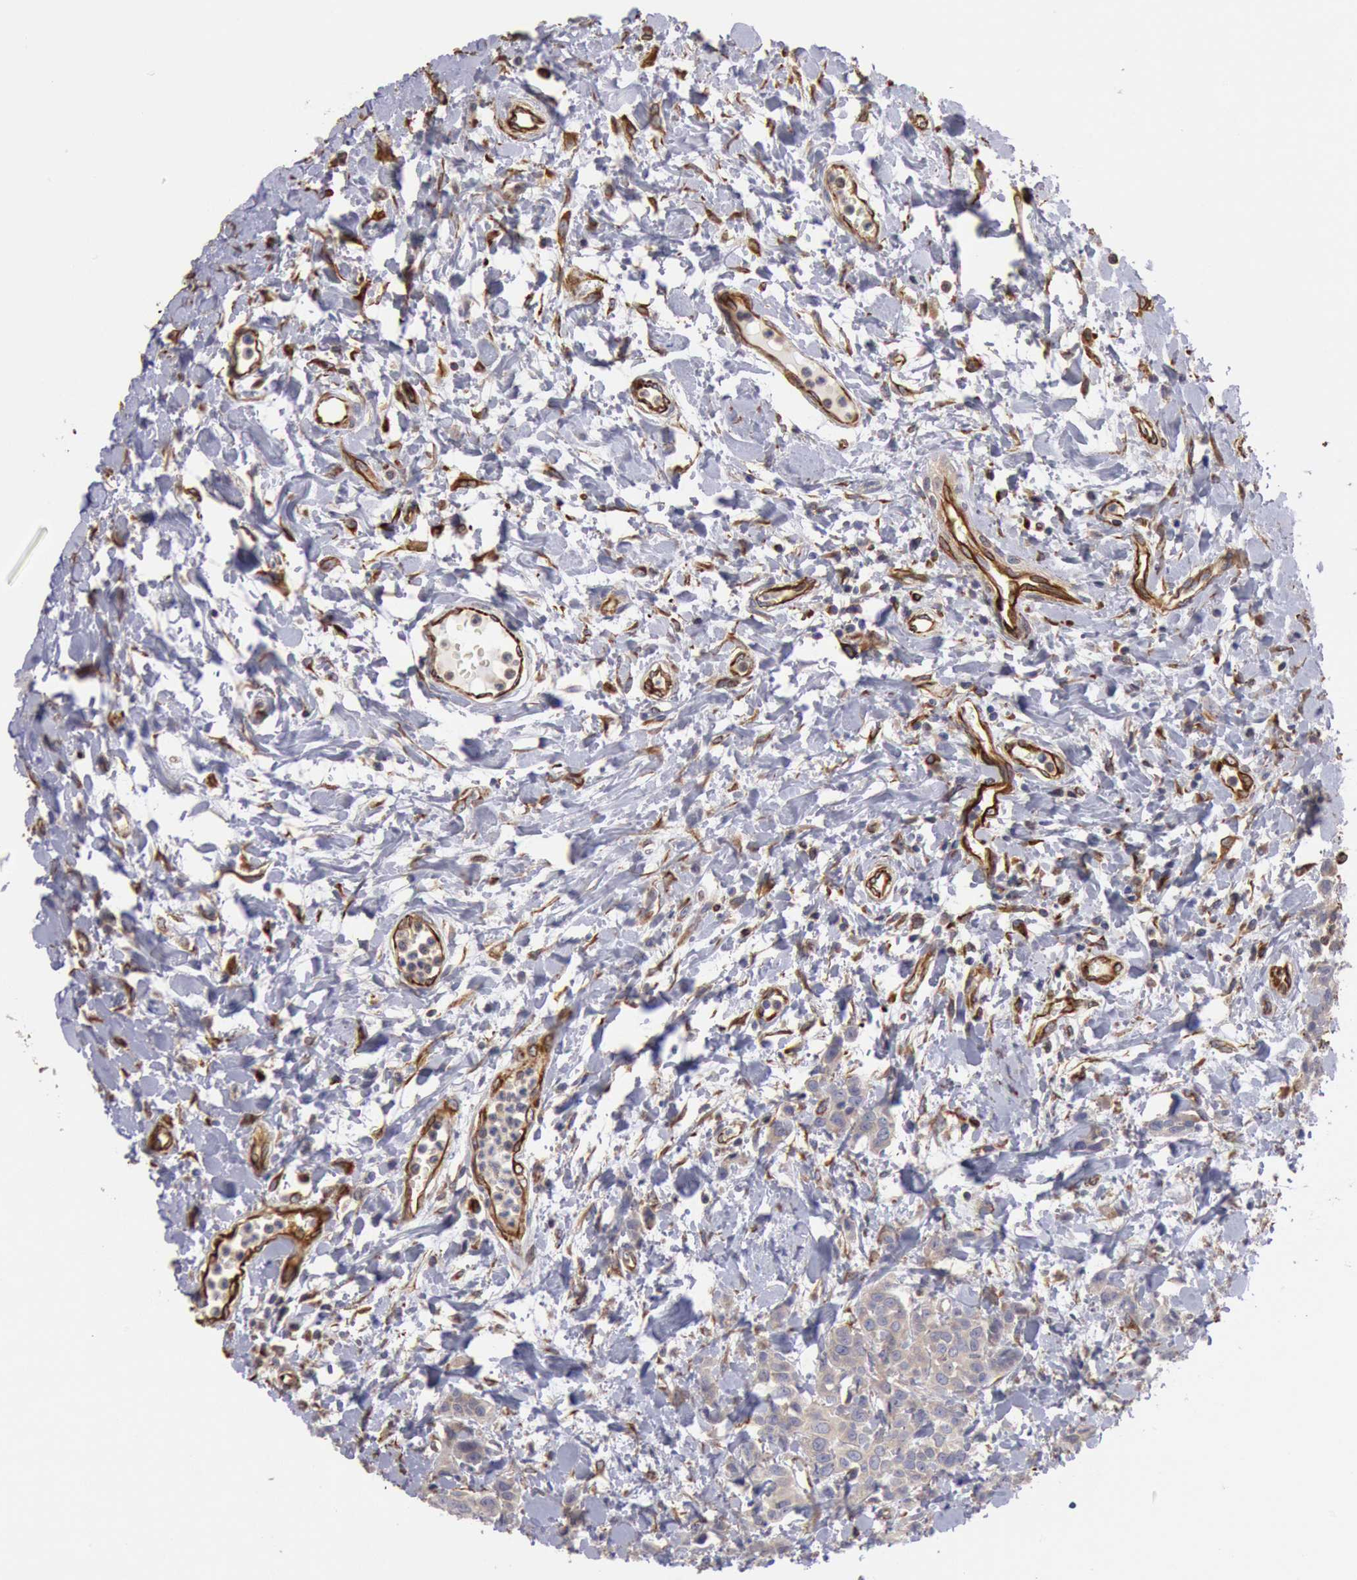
{"staining": {"intensity": "weak", "quantity": ">75%", "location": "cytoplasmic/membranous"}, "tissue": "urothelial cancer", "cell_type": "Tumor cells", "image_type": "cancer", "snomed": [{"axis": "morphology", "description": "Urothelial carcinoma, High grade"}, {"axis": "topography", "description": "Urinary bladder"}], "caption": "An image of high-grade urothelial carcinoma stained for a protein reveals weak cytoplasmic/membranous brown staining in tumor cells.", "gene": "RNF139", "patient": {"sex": "male", "age": 56}}